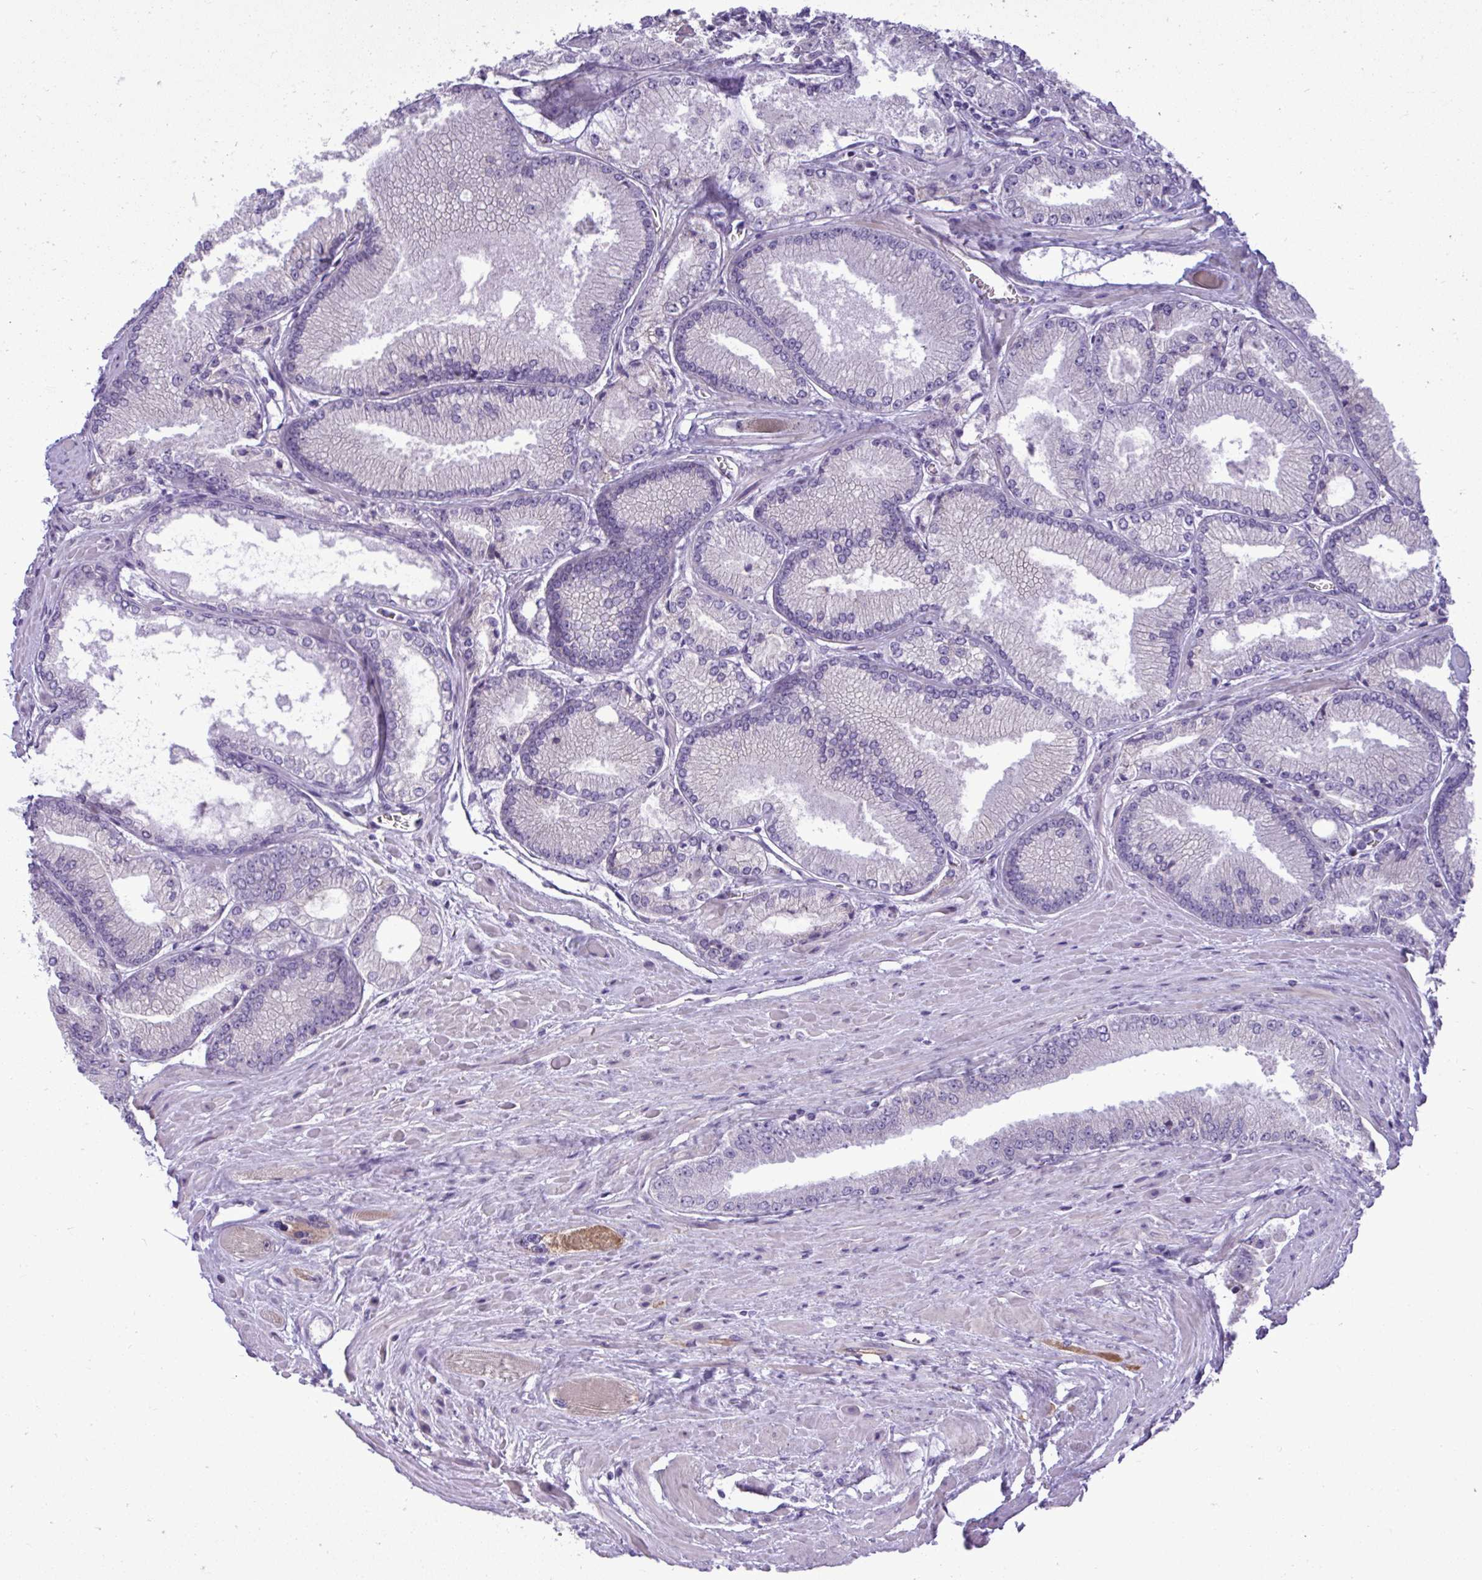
{"staining": {"intensity": "negative", "quantity": "none", "location": "none"}, "tissue": "prostate cancer", "cell_type": "Tumor cells", "image_type": "cancer", "snomed": [{"axis": "morphology", "description": "Adenocarcinoma, Low grade"}, {"axis": "topography", "description": "Prostate"}], "caption": "Protein analysis of prostate cancer reveals no significant staining in tumor cells.", "gene": "SPAG1", "patient": {"sex": "male", "age": 67}}